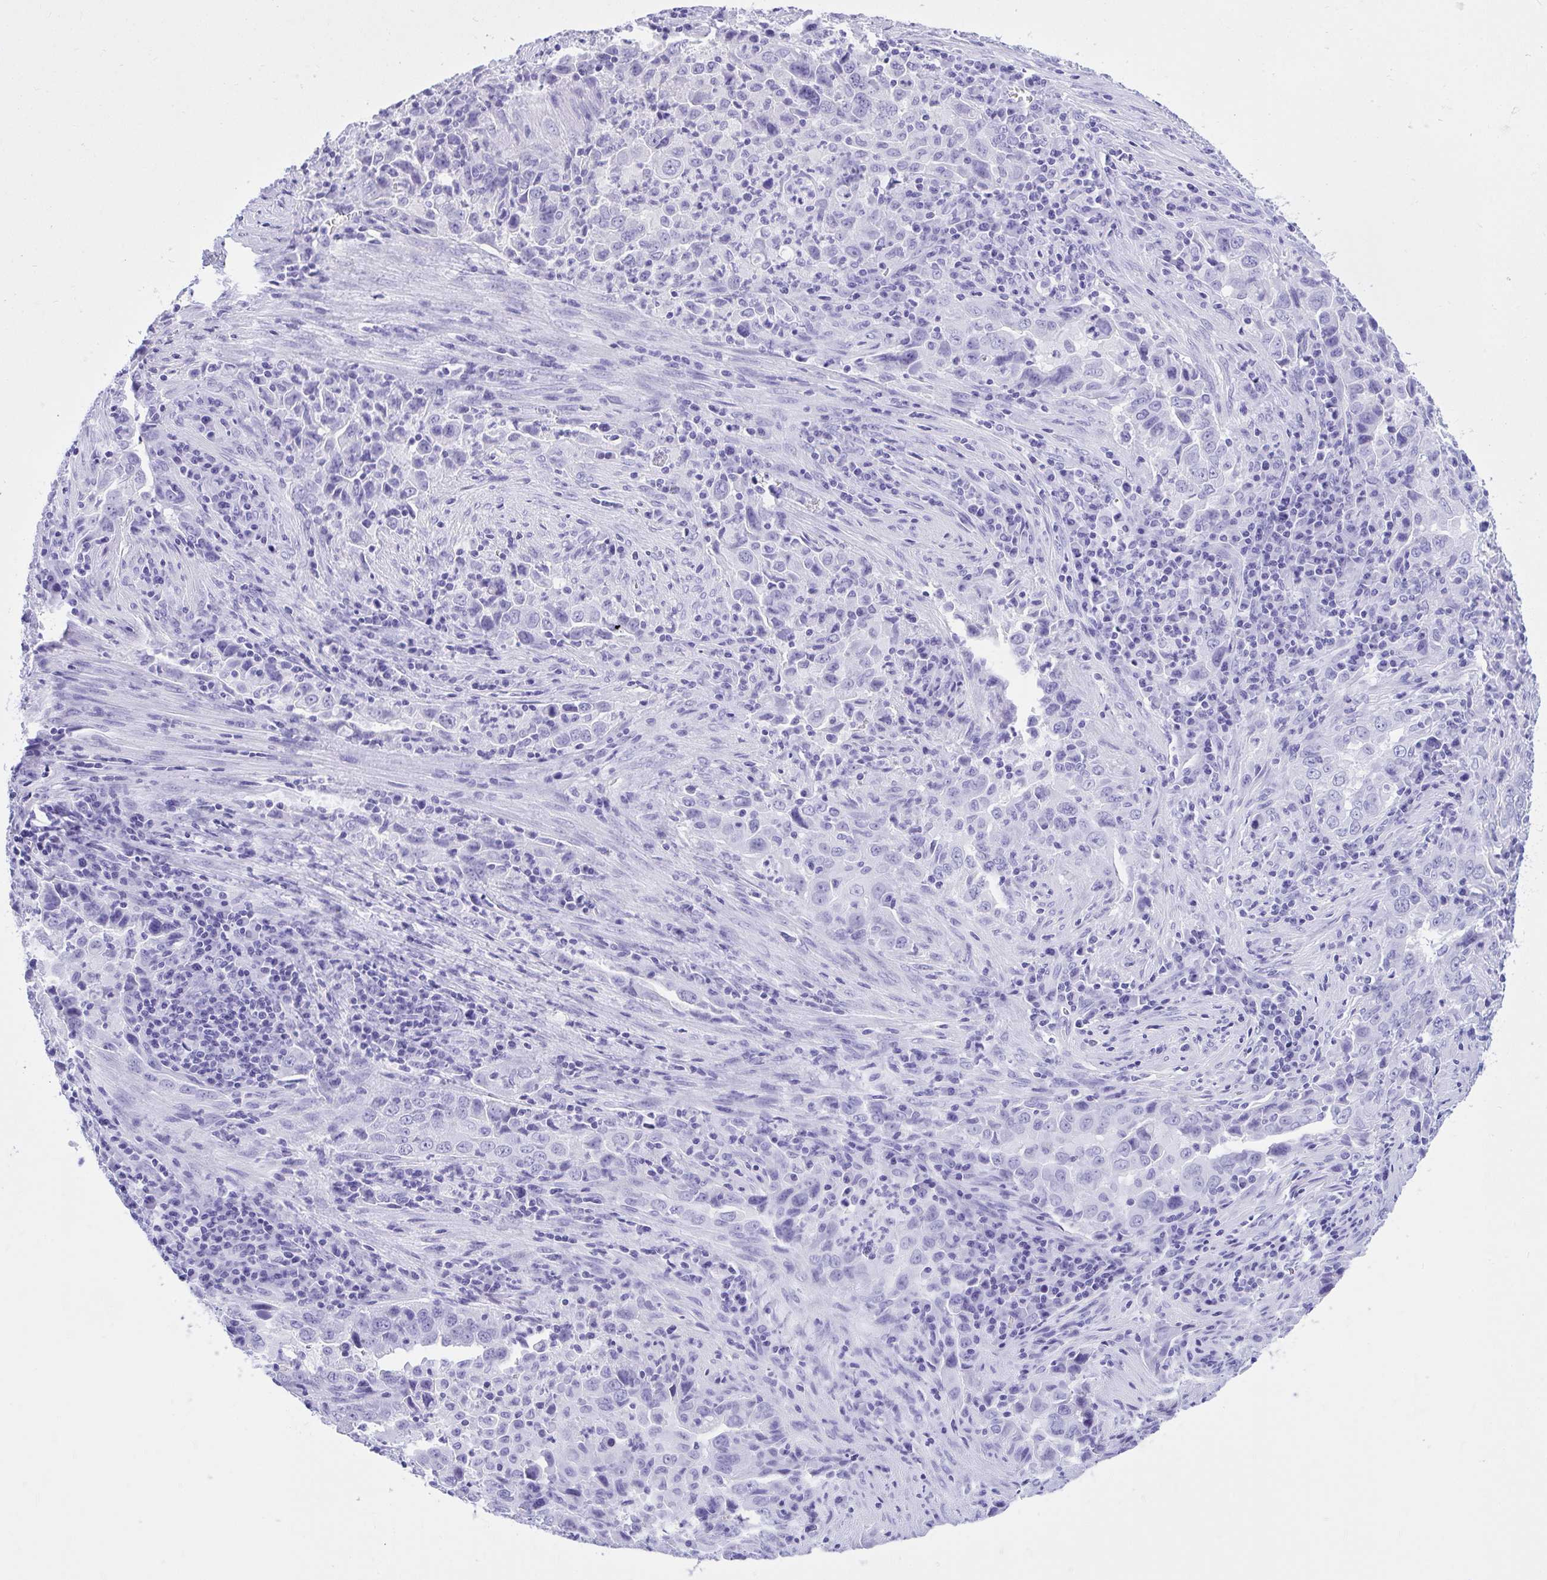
{"staining": {"intensity": "negative", "quantity": "none", "location": "none"}, "tissue": "lung cancer", "cell_type": "Tumor cells", "image_type": "cancer", "snomed": [{"axis": "morphology", "description": "Adenocarcinoma, NOS"}, {"axis": "topography", "description": "Lung"}], "caption": "This is an immunohistochemistry histopathology image of lung adenocarcinoma. There is no staining in tumor cells.", "gene": "TLN2", "patient": {"sex": "male", "age": 67}}